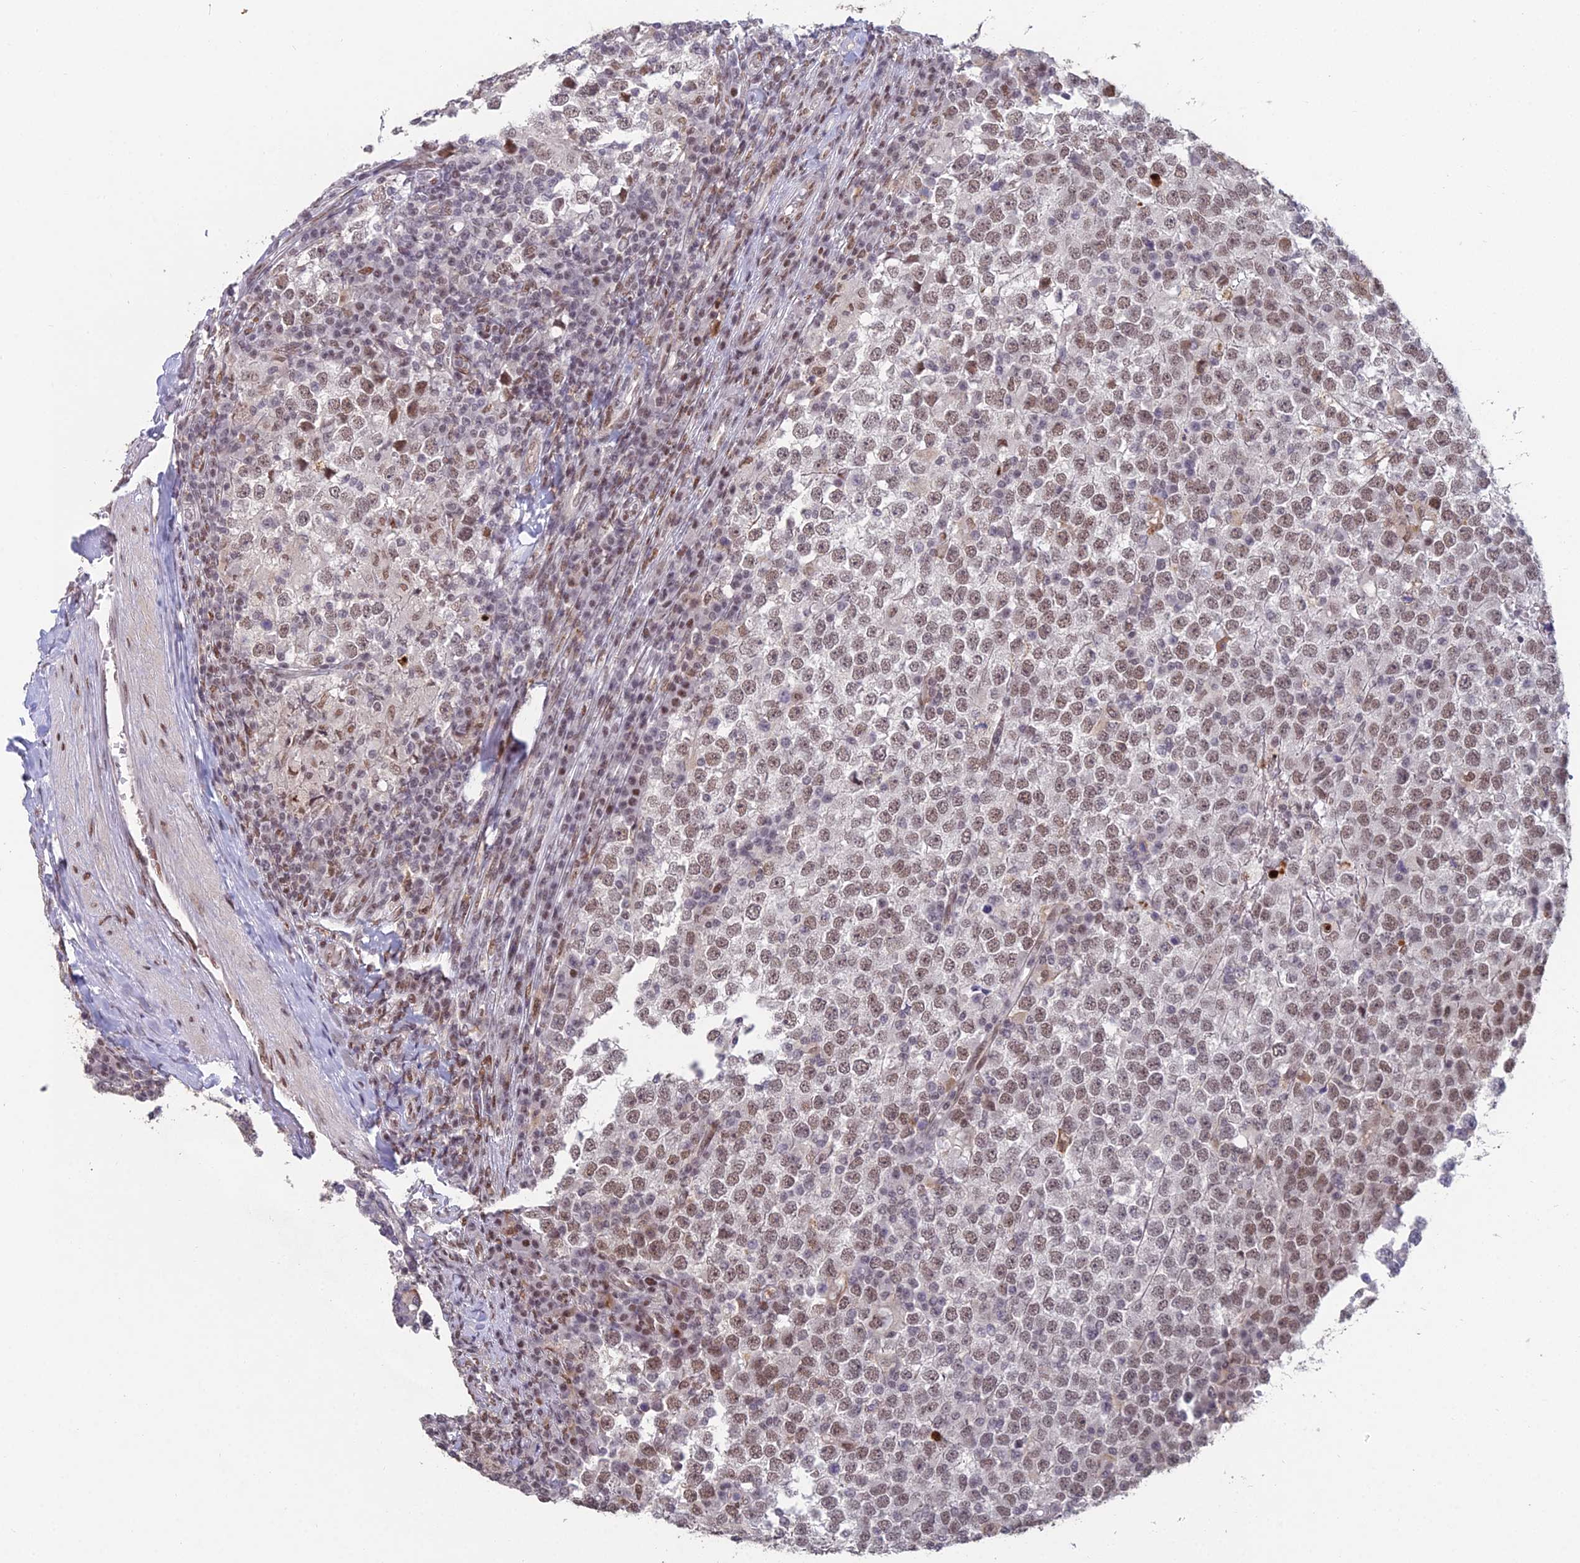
{"staining": {"intensity": "moderate", "quantity": ">75%", "location": "nuclear"}, "tissue": "testis cancer", "cell_type": "Tumor cells", "image_type": "cancer", "snomed": [{"axis": "morphology", "description": "Seminoma, NOS"}, {"axis": "topography", "description": "Testis"}], "caption": "Human testis cancer stained for a protein (brown) exhibits moderate nuclear positive positivity in about >75% of tumor cells.", "gene": "ABHD17A", "patient": {"sex": "male", "age": 65}}